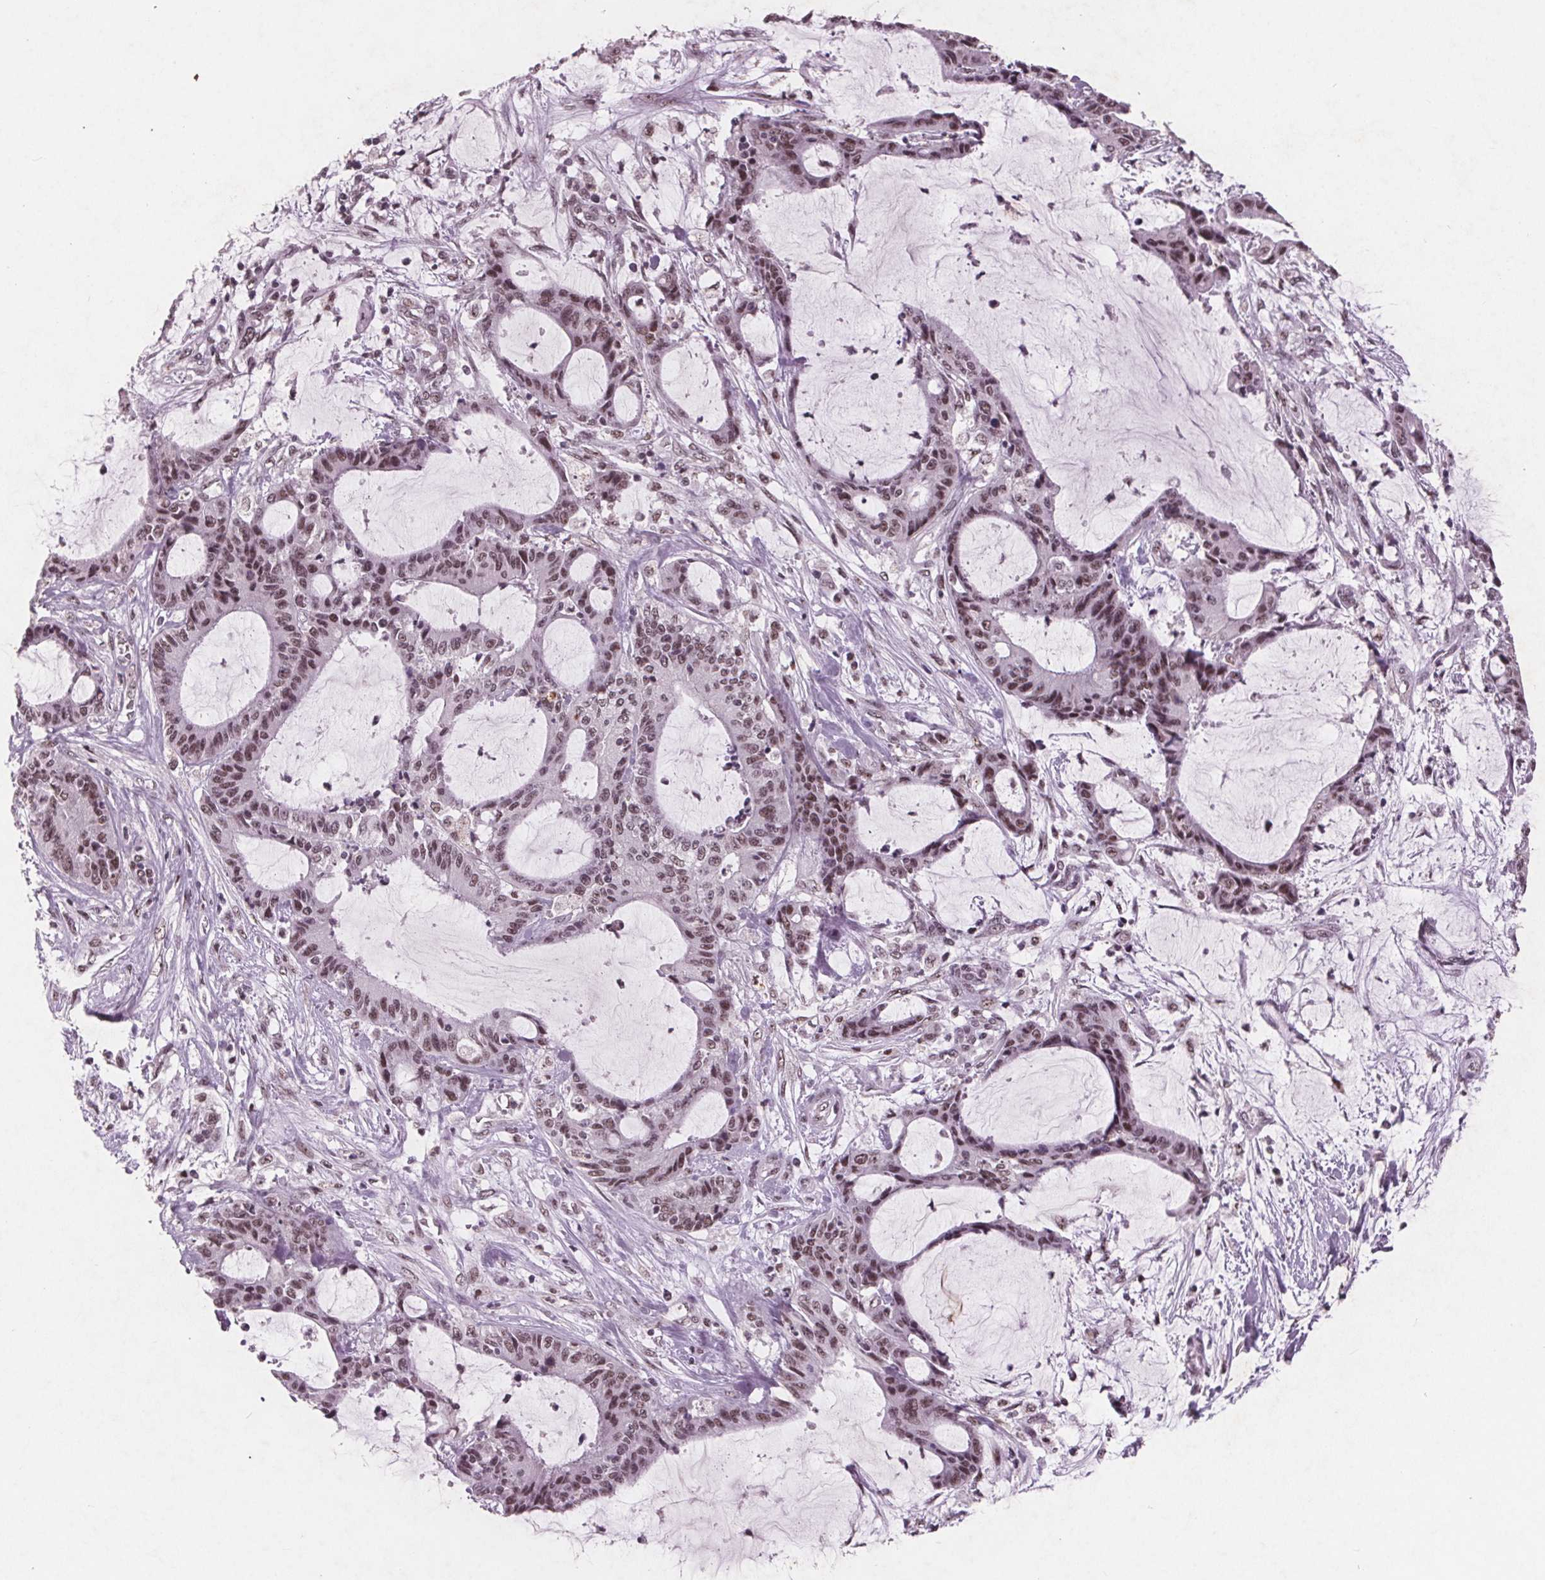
{"staining": {"intensity": "moderate", "quantity": ">75%", "location": "nuclear"}, "tissue": "liver cancer", "cell_type": "Tumor cells", "image_type": "cancer", "snomed": [{"axis": "morphology", "description": "Cholangiocarcinoma"}, {"axis": "topography", "description": "Liver"}], "caption": "The micrograph shows a brown stain indicating the presence of a protein in the nuclear of tumor cells in cholangiocarcinoma (liver). (DAB (3,3'-diaminobenzidine) = brown stain, brightfield microscopy at high magnification).", "gene": "RPS6KA2", "patient": {"sex": "female", "age": 73}}